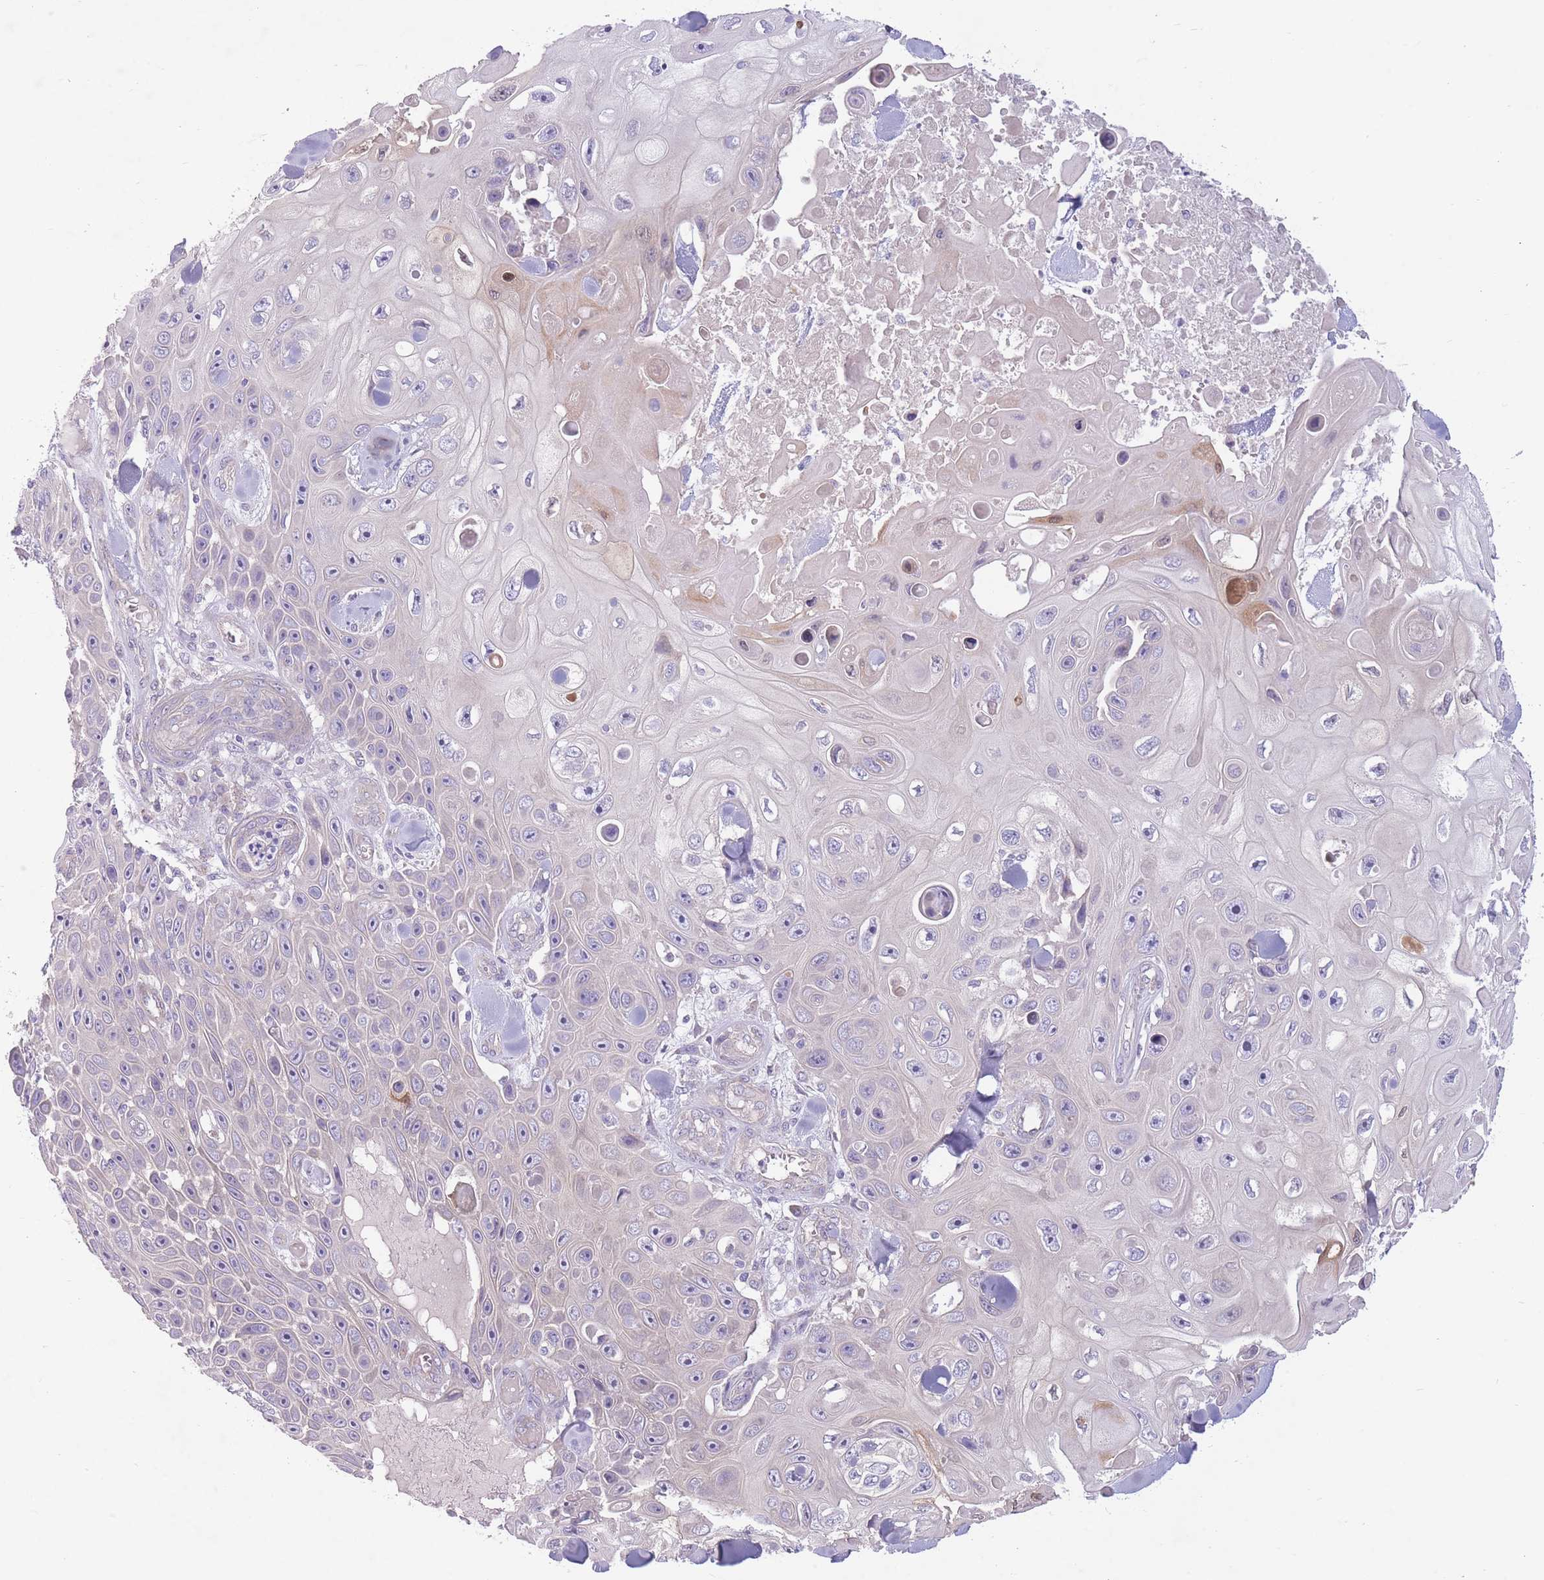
{"staining": {"intensity": "negative", "quantity": "none", "location": "none"}, "tissue": "skin cancer", "cell_type": "Tumor cells", "image_type": "cancer", "snomed": [{"axis": "morphology", "description": "Squamous cell carcinoma, NOS"}, {"axis": "topography", "description": "Skin"}], "caption": "Immunohistochemistry image of neoplastic tissue: human skin squamous cell carcinoma stained with DAB reveals no significant protein staining in tumor cells. (Stains: DAB immunohistochemistry with hematoxylin counter stain, Microscopy: brightfield microscopy at high magnification).", "gene": "PNPLA5", "patient": {"sex": "male", "age": 82}}